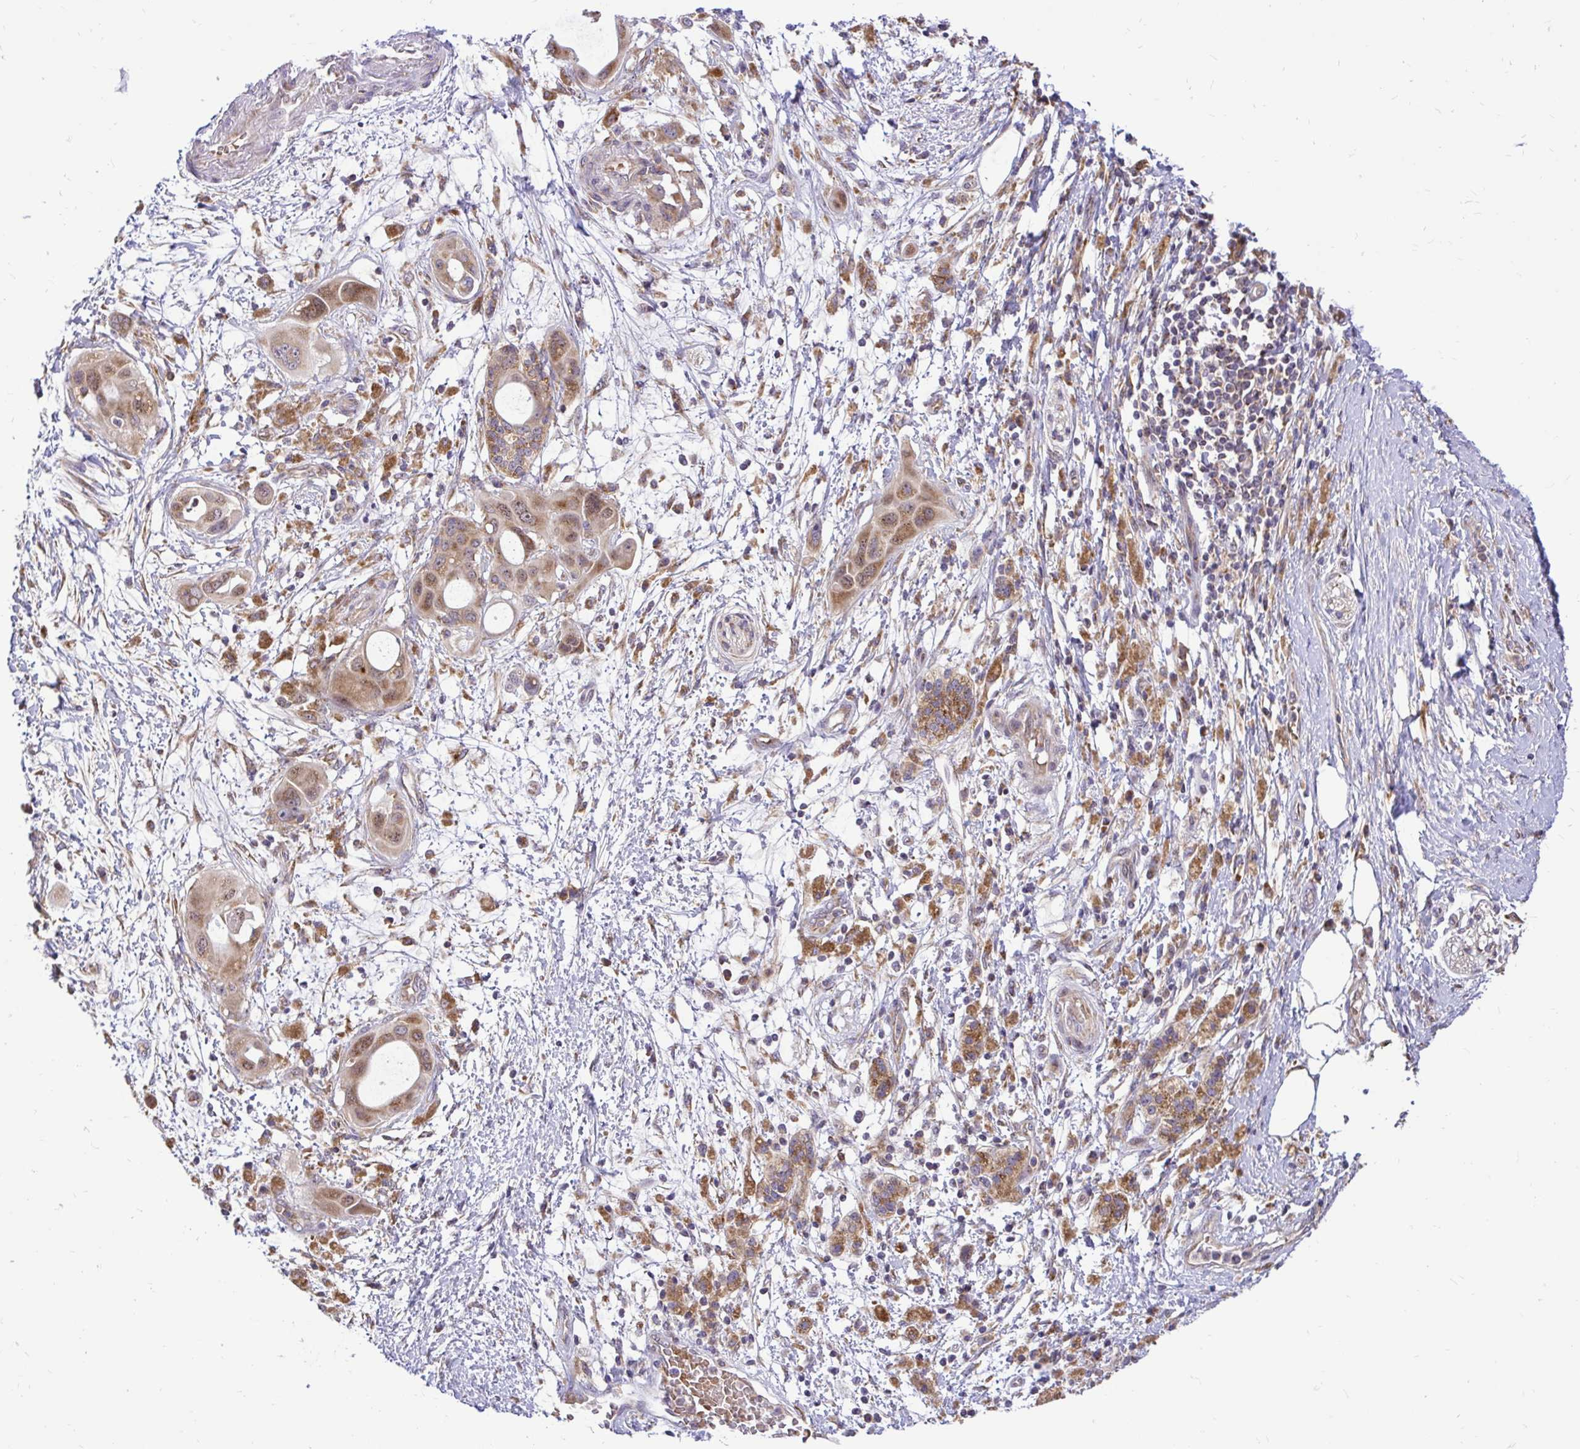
{"staining": {"intensity": "moderate", "quantity": ">75%", "location": "cytoplasmic/membranous"}, "tissue": "pancreatic cancer", "cell_type": "Tumor cells", "image_type": "cancer", "snomed": [{"axis": "morphology", "description": "Adenocarcinoma, NOS"}, {"axis": "topography", "description": "Pancreas"}], "caption": "Adenocarcinoma (pancreatic) was stained to show a protein in brown. There is medium levels of moderate cytoplasmic/membranous staining in approximately >75% of tumor cells.", "gene": "VTI1B", "patient": {"sex": "male", "age": 68}}